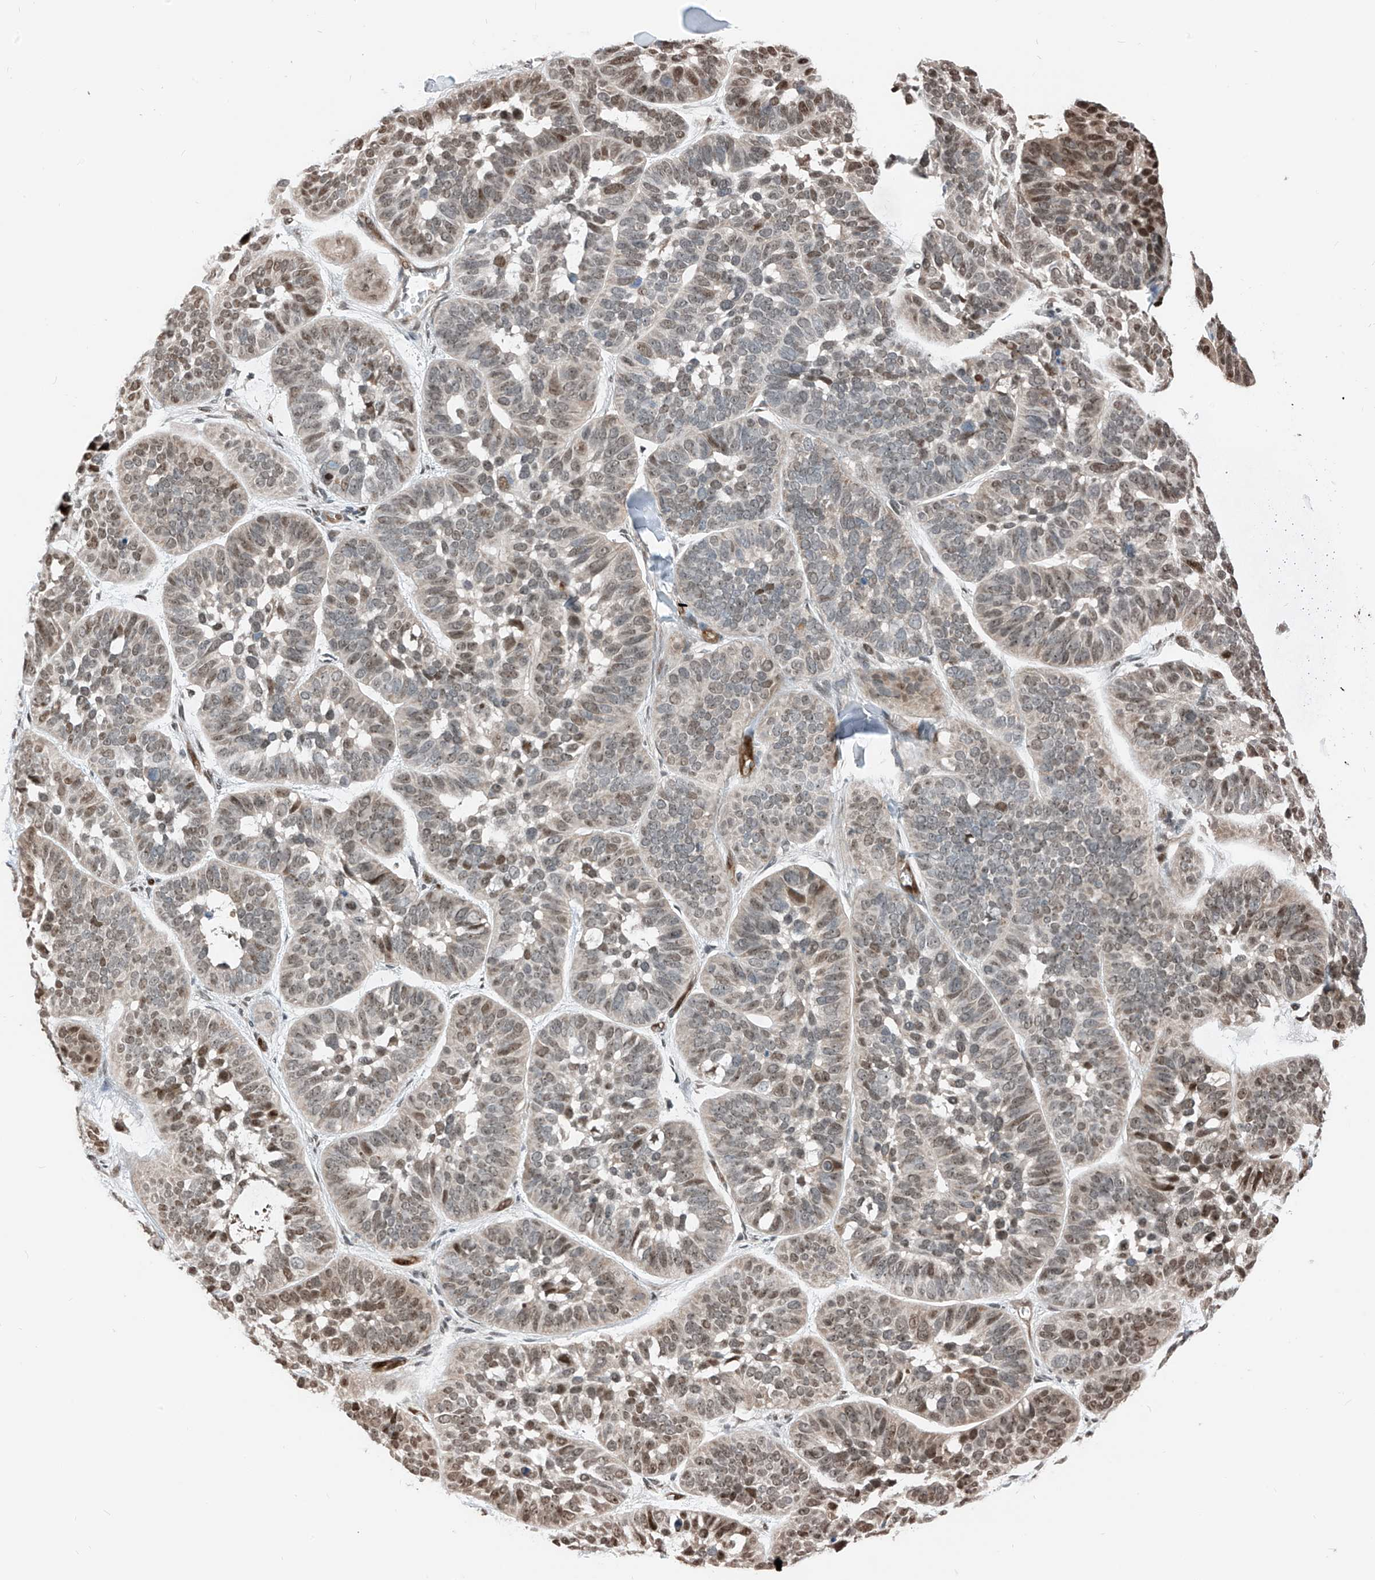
{"staining": {"intensity": "moderate", "quantity": "25%-75%", "location": "nuclear"}, "tissue": "skin cancer", "cell_type": "Tumor cells", "image_type": "cancer", "snomed": [{"axis": "morphology", "description": "Basal cell carcinoma"}, {"axis": "topography", "description": "Skin"}], "caption": "Immunohistochemistry (IHC) micrograph of neoplastic tissue: skin basal cell carcinoma stained using immunohistochemistry demonstrates medium levels of moderate protein expression localized specifically in the nuclear of tumor cells, appearing as a nuclear brown color.", "gene": "RBP7", "patient": {"sex": "male", "age": 62}}